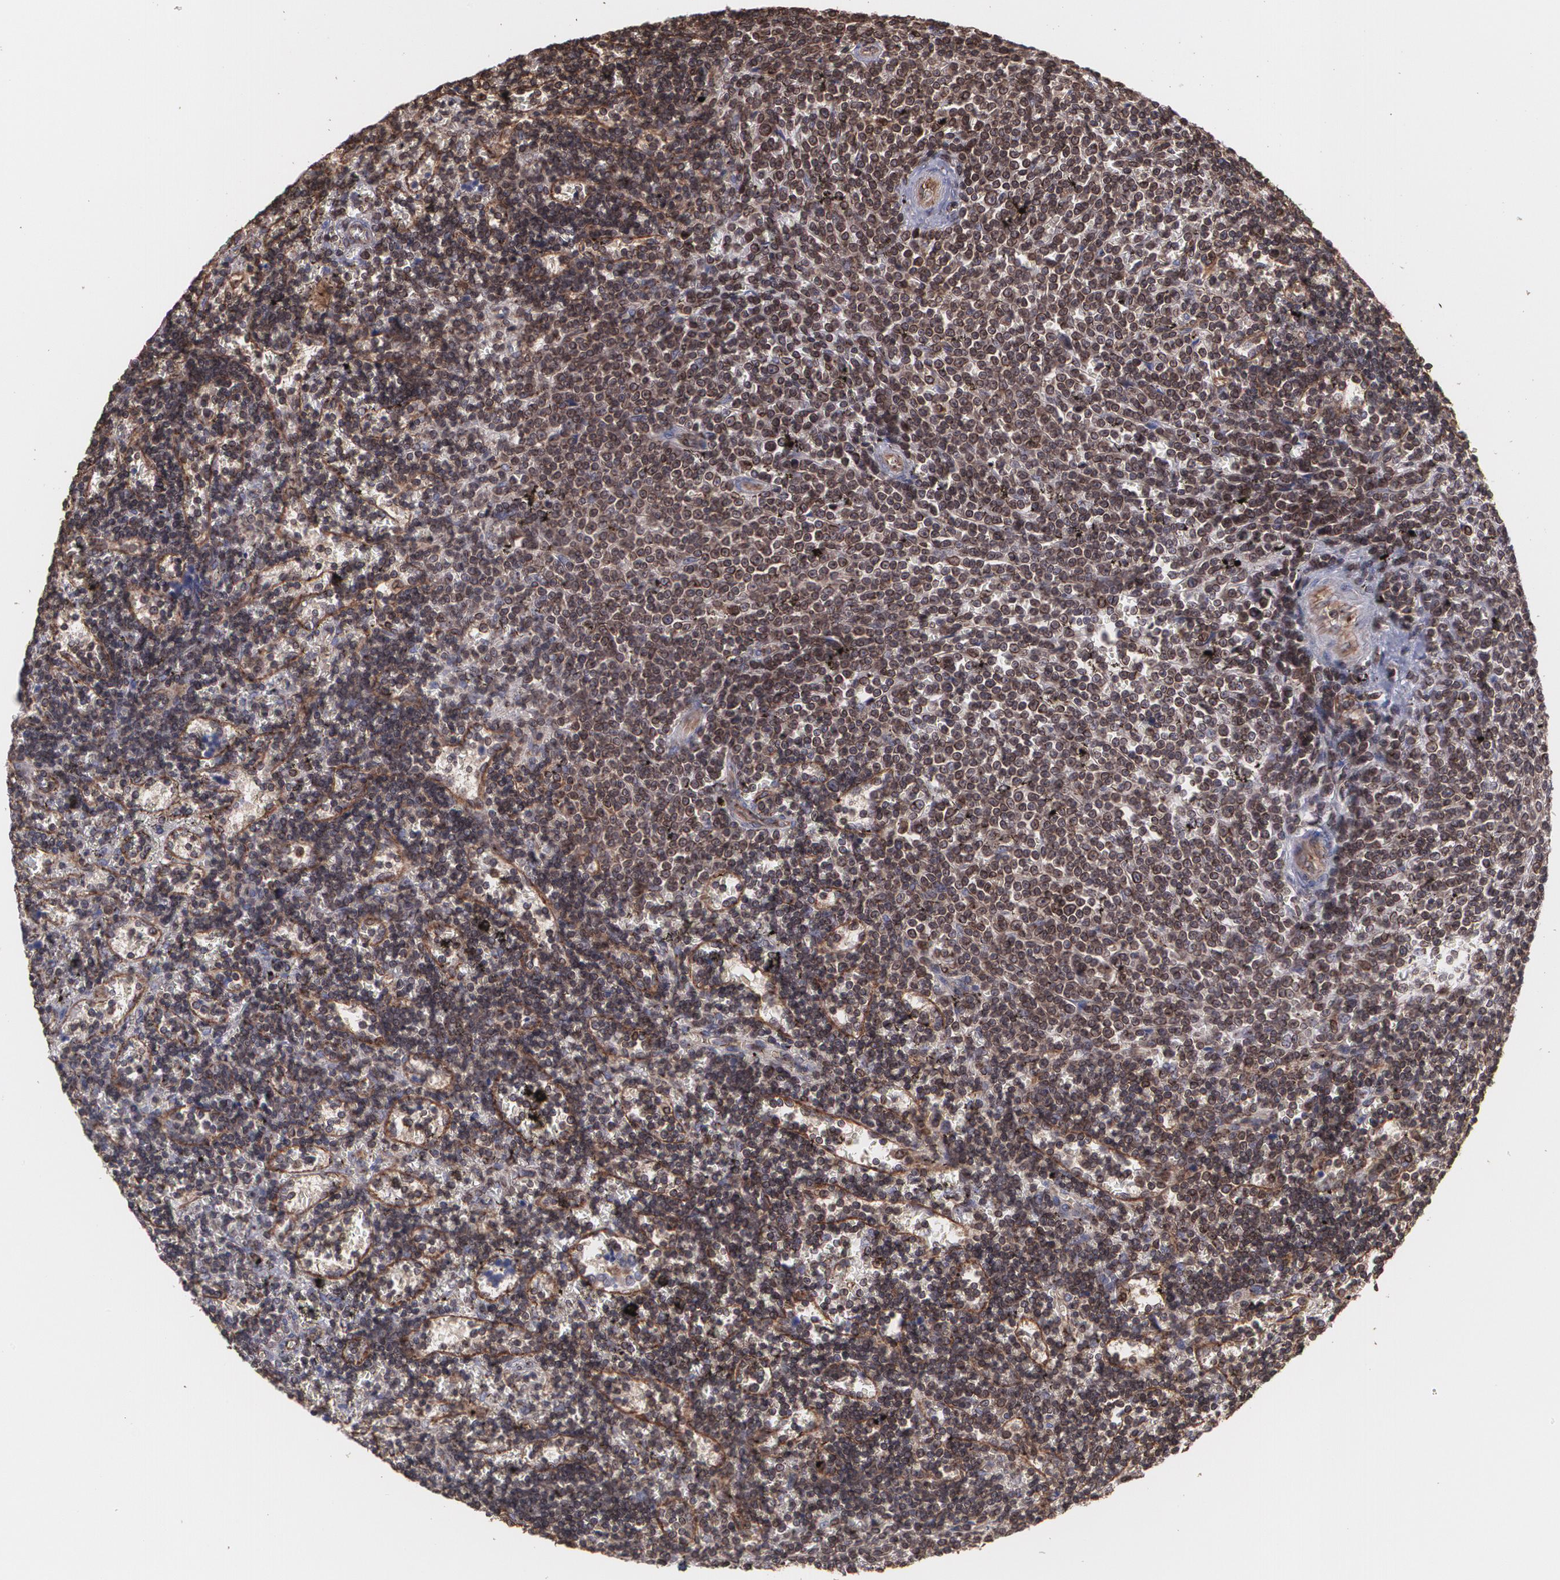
{"staining": {"intensity": "strong", "quantity": ">75%", "location": "cytoplasmic/membranous"}, "tissue": "lymphoma", "cell_type": "Tumor cells", "image_type": "cancer", "snomed": [{"axis": "morphology", "description": "Malignant lymphoma, non-Hodgkin's type, Low grade"}, {"axis": "topography", "description": "Spleen"}], "caption": "Human low-grade malignant lymphoma, non-Hodgkin's type stained with a protein marker demonstrates strong staining in tumor cells.", "gene": "TRIP11", "patient": {"sex": "male", "age": 60}}